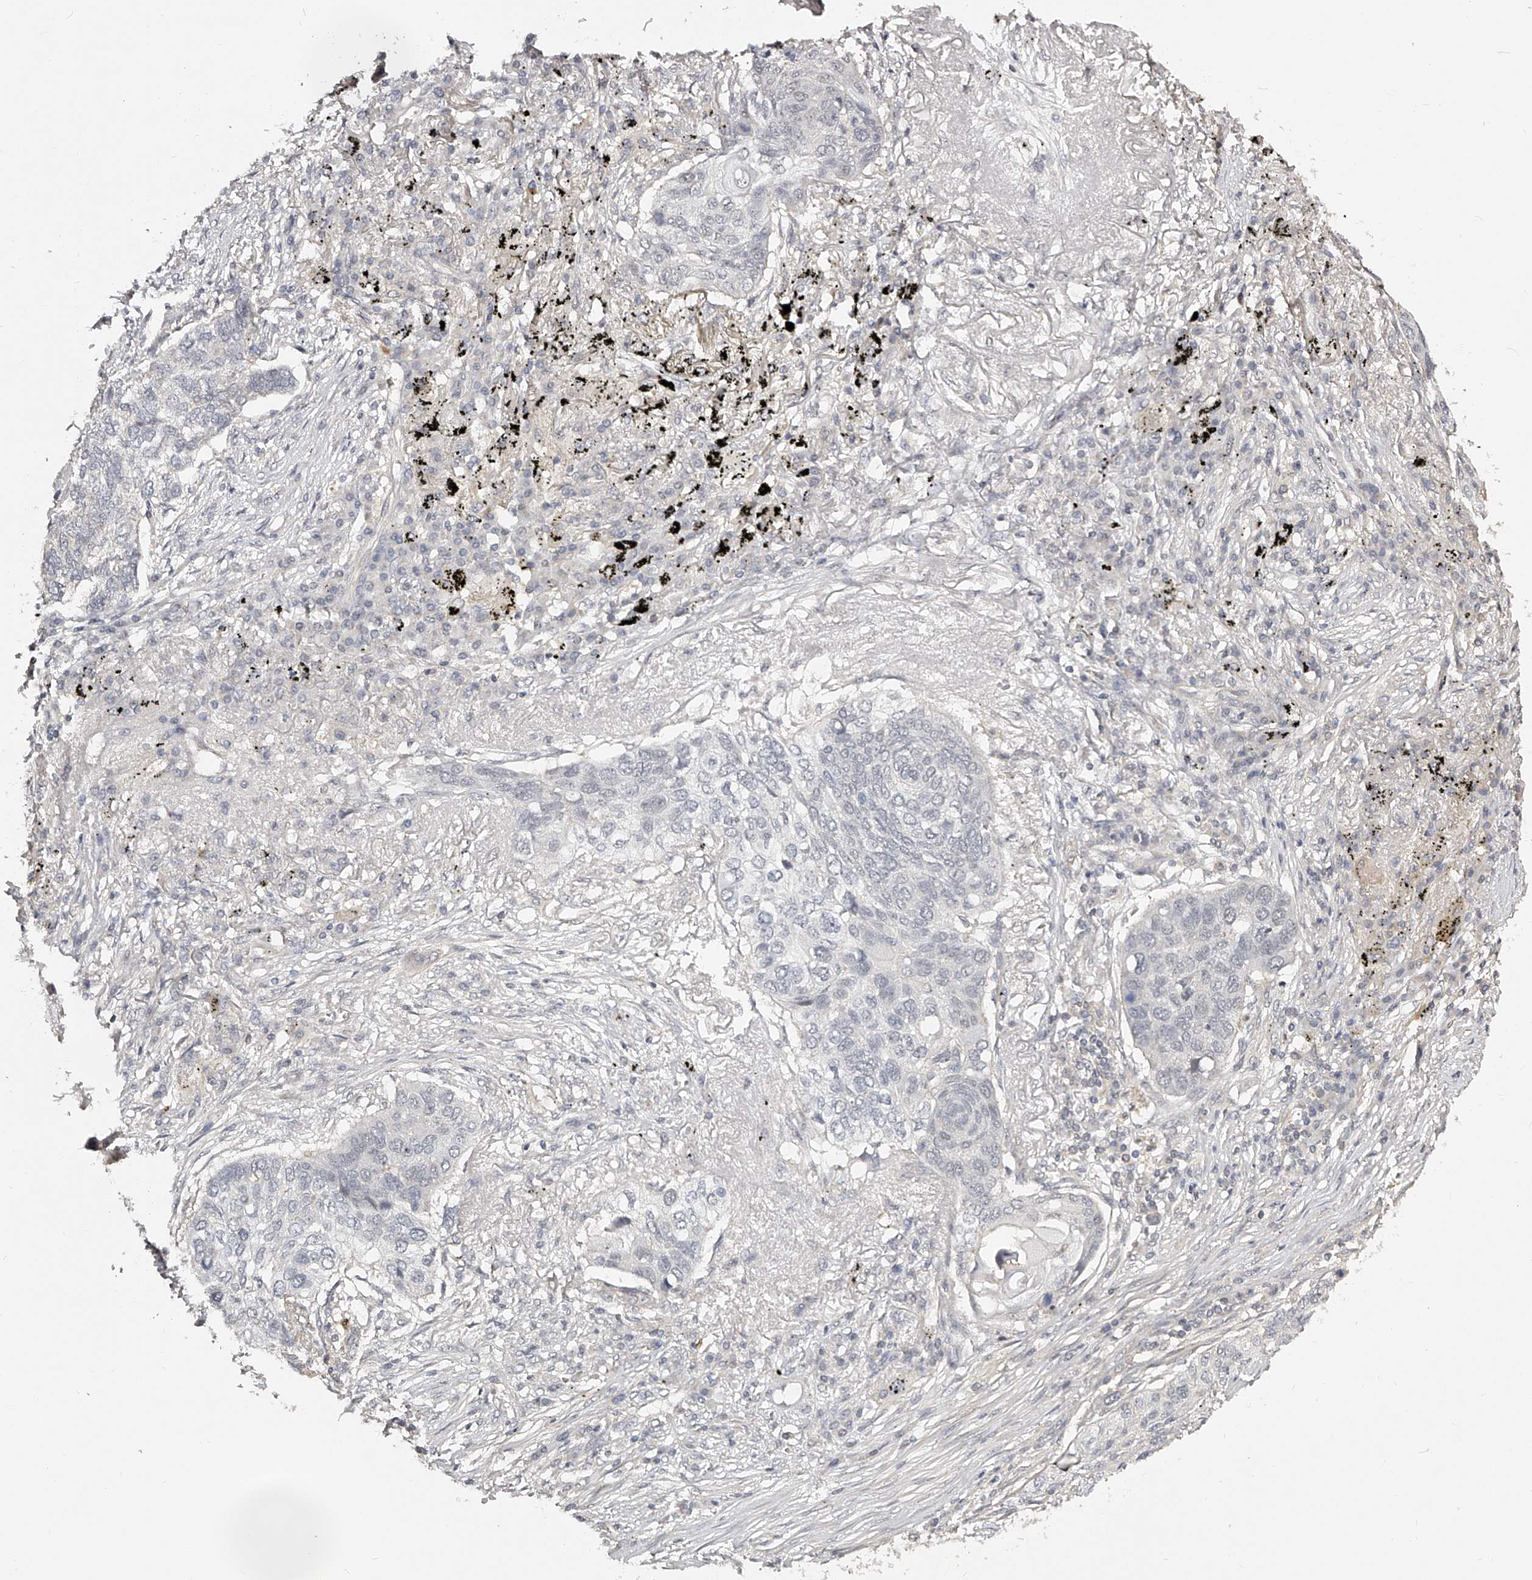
{"staining": {"intensity": "negative", "quantity": "none", "location": "none"}, "tissue": "lung cancer", "cell_type": "Tumor cells", "image_type": "cancer", "snomed": [{"axis": "morphology", "description": "Squamous cell carcinoma, NOS"}, {"axis": "topography", "description": "Lung"}], "caption": "Tumor cells show no significant protein expression in lung cancer (squamous cell carcinoma).", "gene": "ZNF789", "patient": {"sex": "female", "age": 63}}